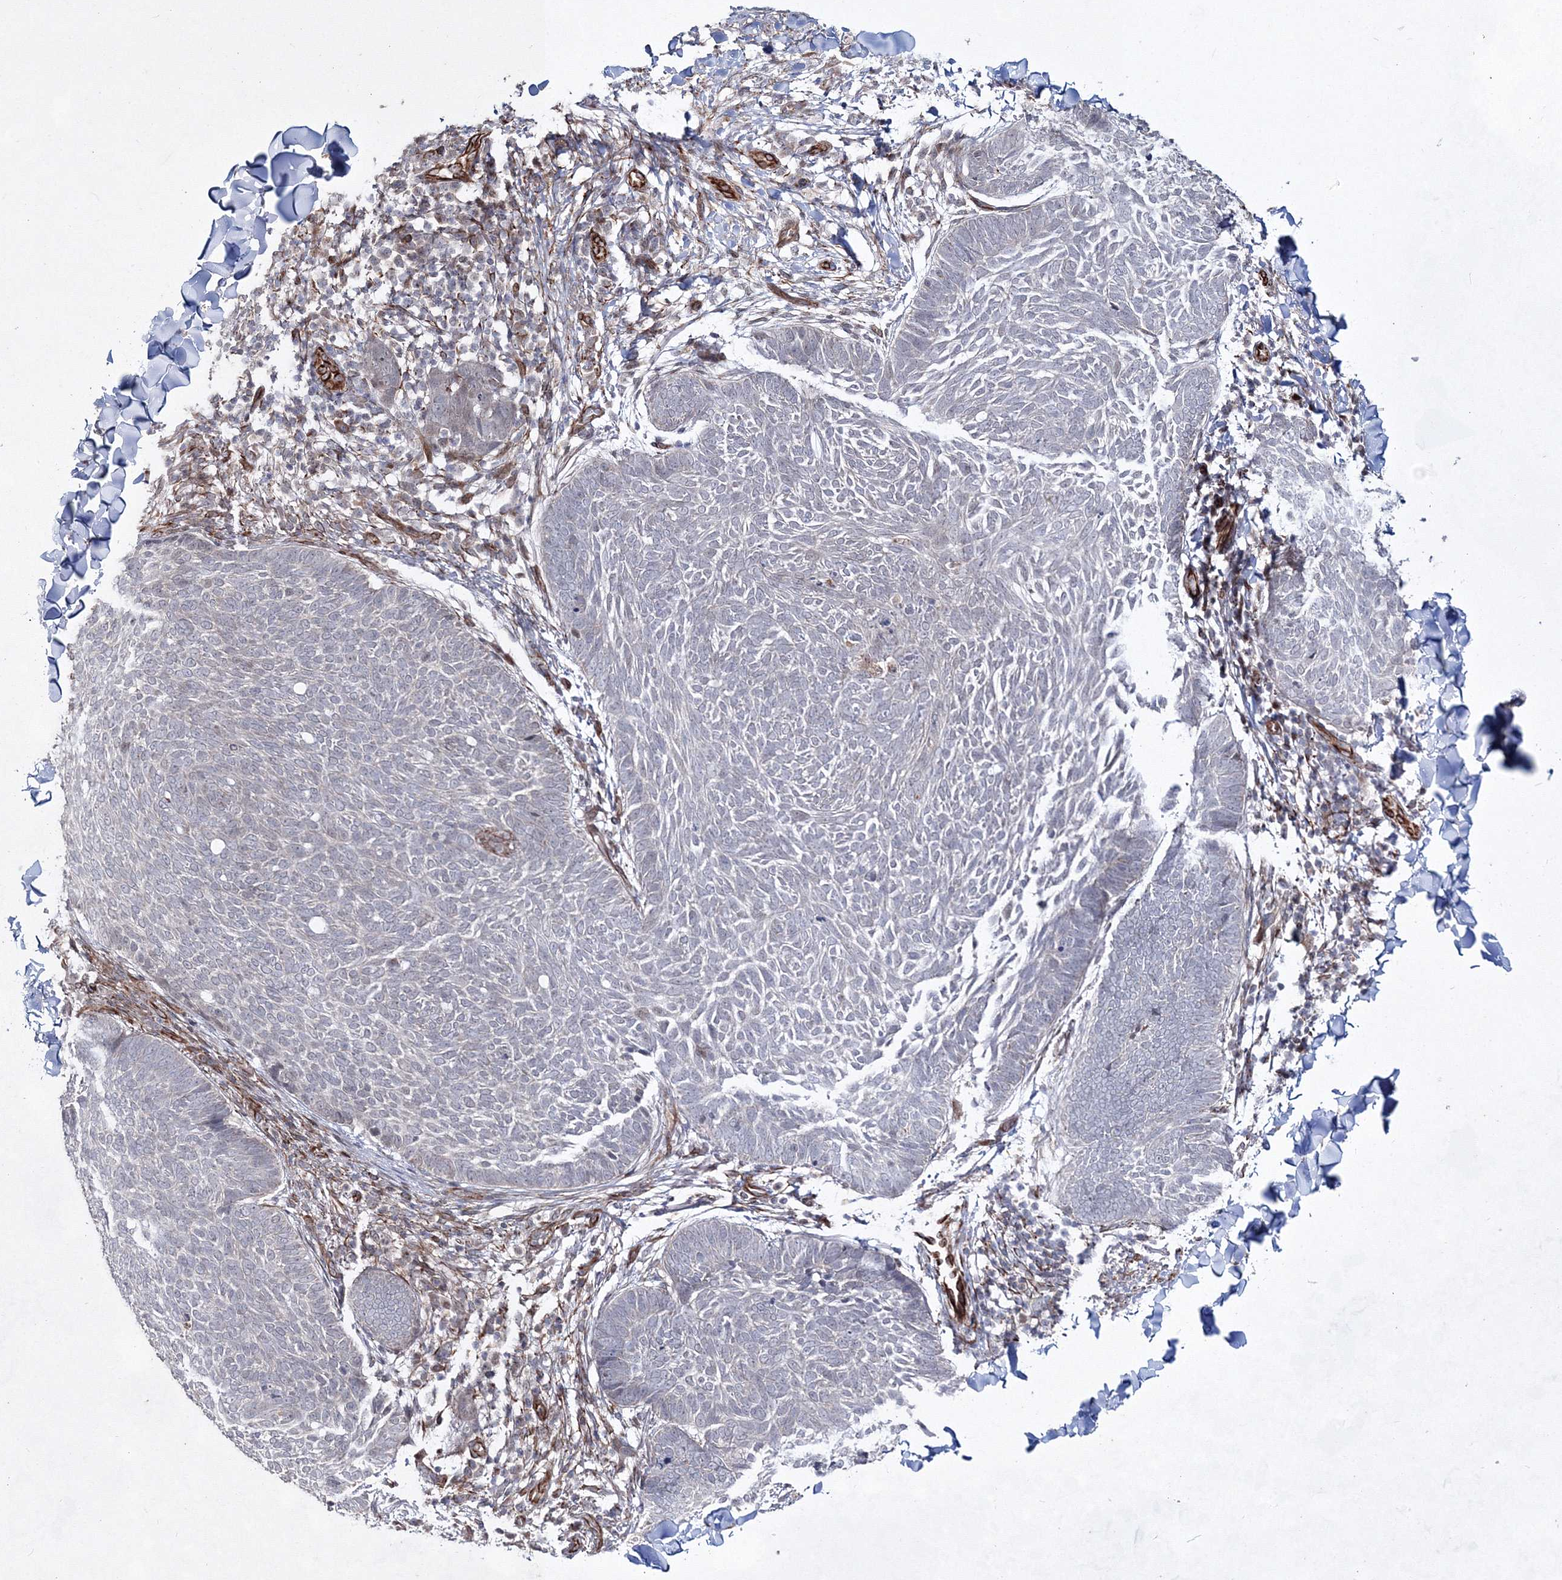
{"staining": {"intensity": "negative", "quantity": "none", "location": "none"}, "tissue": "skin cancer", "cell_type": "Tumor cells", "image_type": "cancer", "snomed": [{"axis": "morphology", "description": "Normal tissue, NOS"}, {"axis": "morphology", "description": "Basal cell carcinoma"}, {"axis": "topography", "description": "Skin"}], "caption": "An immunohistochemistry (IHC) histopathology image of skin cancer is shown. There is no staining in tumor cells of skin cancer. The staining was performed using DAB to visualize the protein expression in brown, while the nuclei were stained in blue with hematoxylin (Magnification: 20x).", "gene": "SNIP1", "patient": {"sex": "male", "age": 50}}